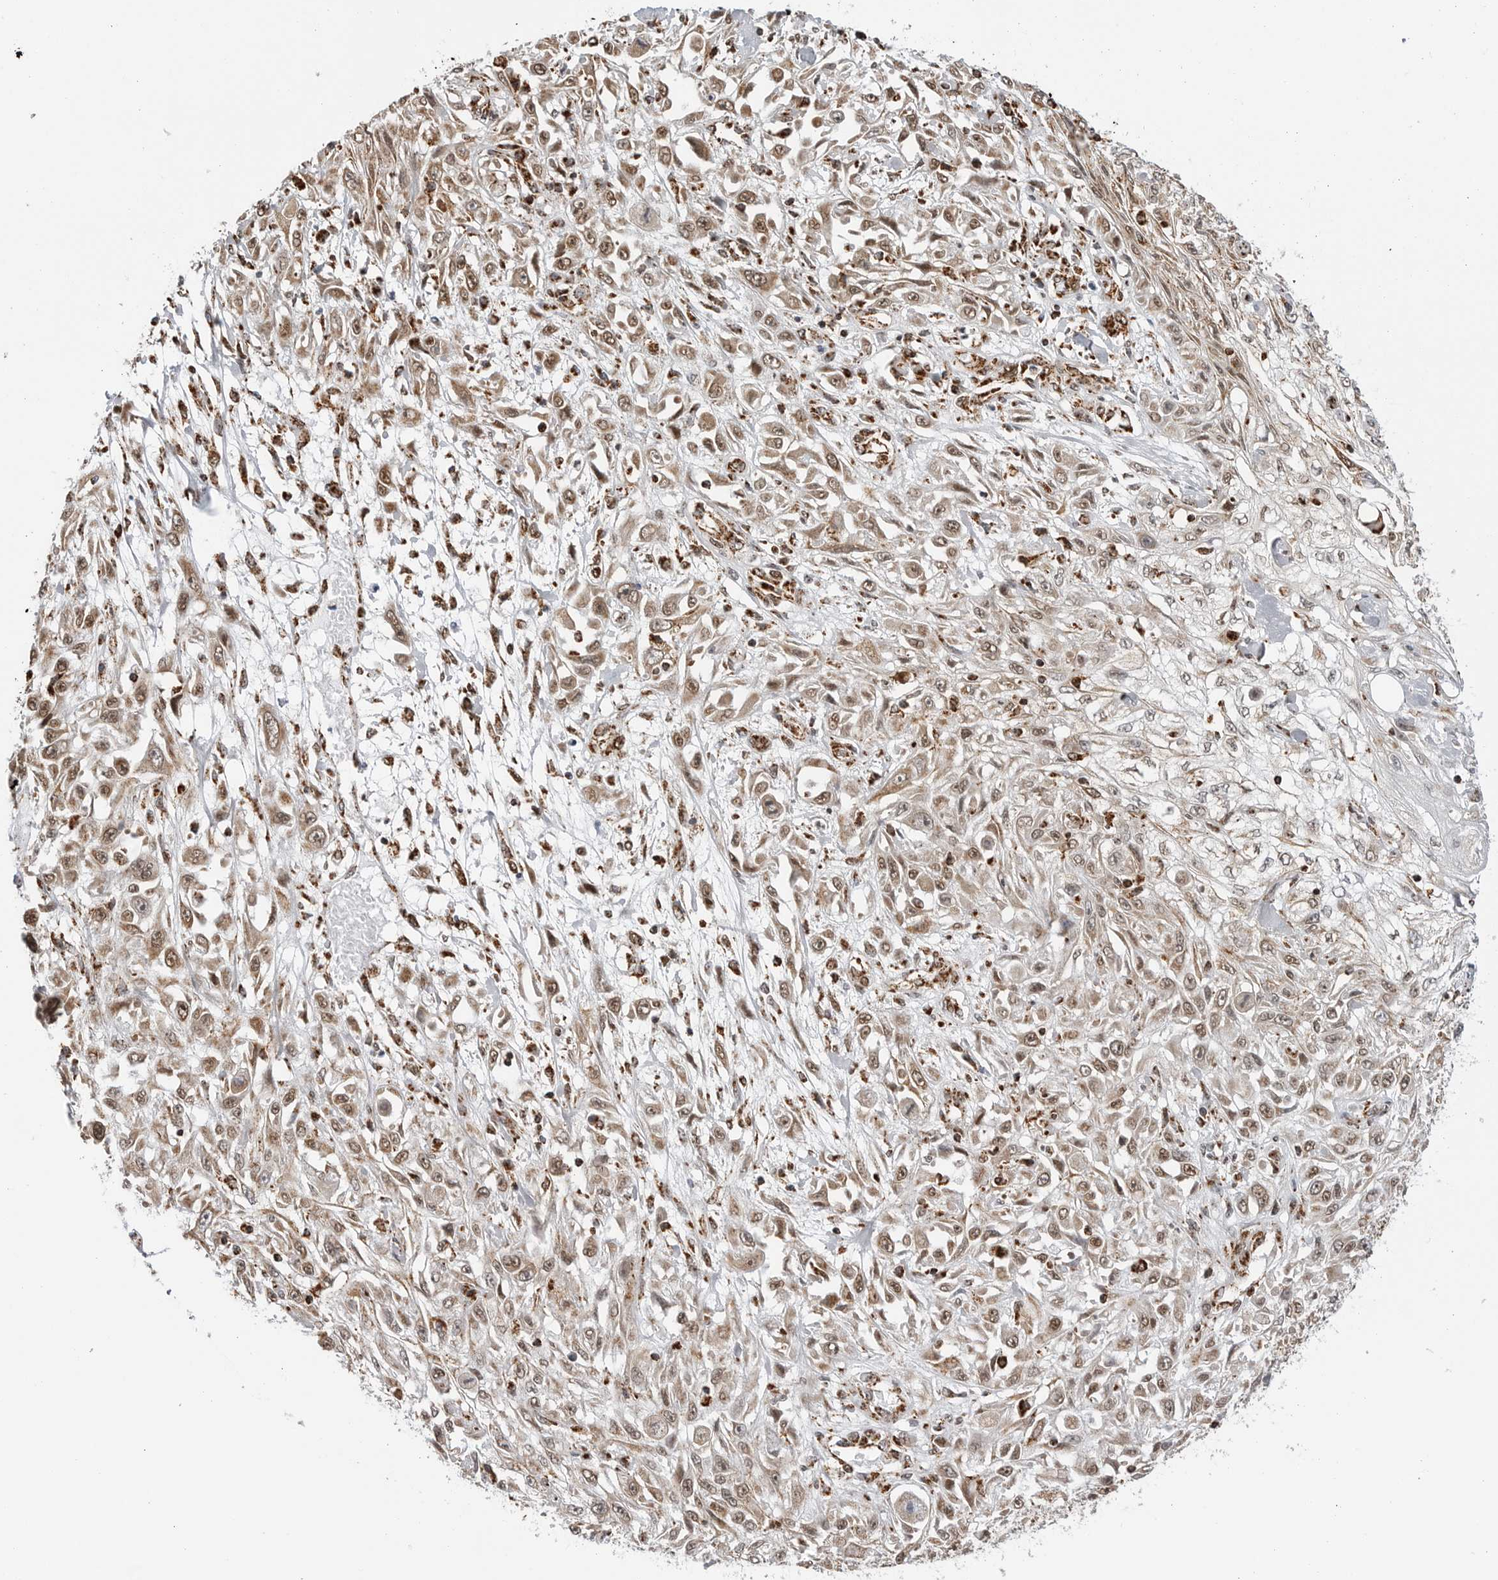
{"staining": {"intensity": "moderate", "quantity": ">75%", "location": "cytoplasmic/membranous,nuclear"}, "tissue": "skin cancer", "cell_type": "Tumor cells", "image_type": "cancer", "snomed": [{"axis": "morphology", "description": "Squamous cell carcinoma, NOS"}, {"axis": "morphology", "description": "Squamous cell carcinoma, metastatic, NOS"}, {"axis": "topography", "description": "Skin"}, {"axis": "topography", "description": "Lymph node"}], "caption": "Protein expression analysis of human metastatic squamous cell carcinoma (skin) reveals moderate cytoplasmic/membranous and nuclear staining in approximately >75% of tumor cells. The protein is stained brown, and the nuclei are stained in blue (DAB (3,3'-diaminobenzidine) IHC with brightfield microscopy, high magnification).", "gene": "COX5A", "patient": {"sex": "male", "age": 75}}